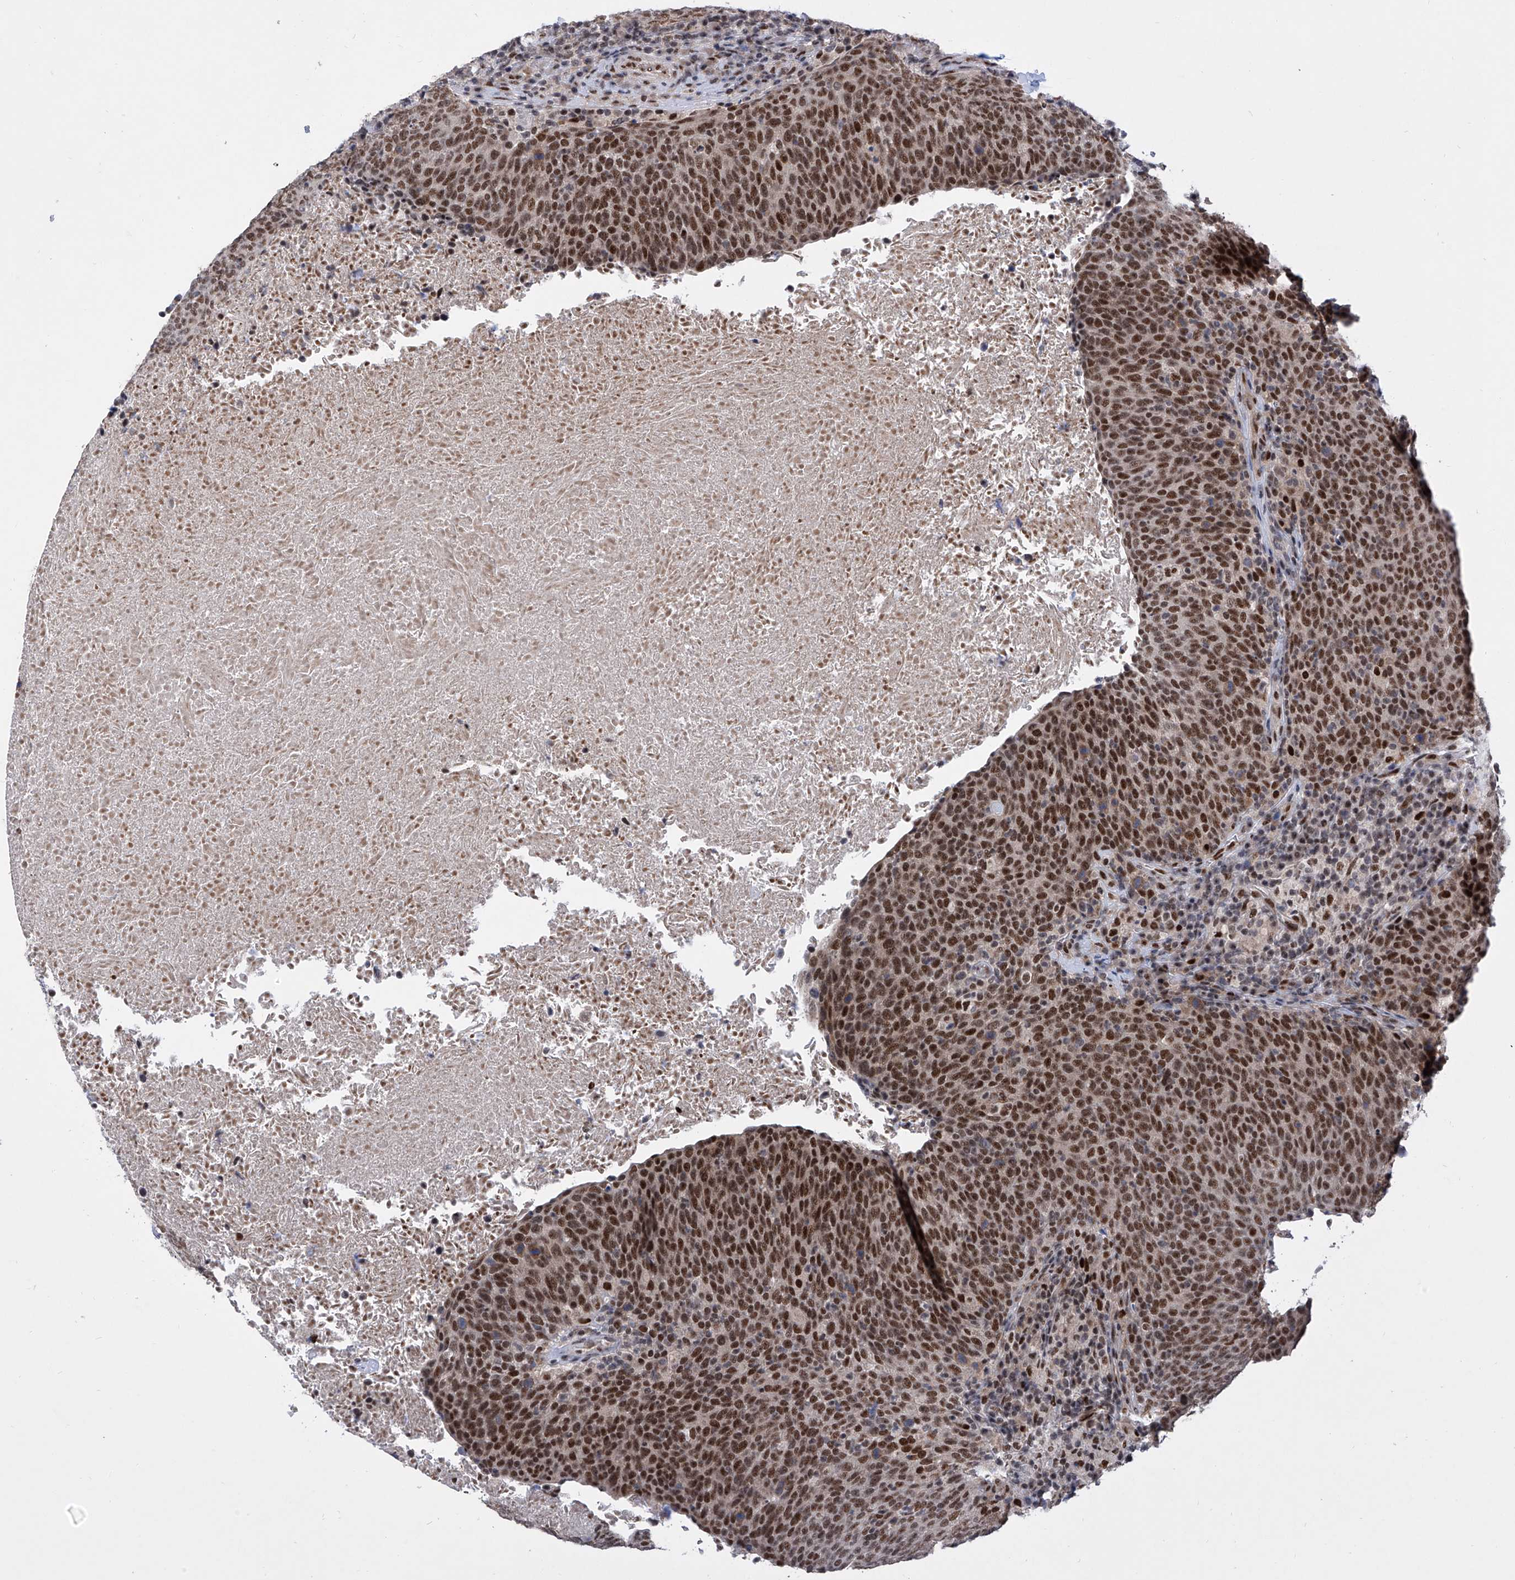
{"staining": {"intensity": "moderate", "quantity": ">75%", "location": "nuclear"}, "tissue": "head and neck cancer", "cell_type": "Tumor cells", "image_type": "cancer", "snomed": [{"axis": "morphology", "description": "Squamous cell carcinoma, NOS"}, {"axis": "morphology", "description": "Squamous cell carcinoma, metastatic, NOS"}, {"axis": "topography", "description": "Lymph node"}, {"axis": "topography", "description": "Head-Neck"}], "caption": "Tumor cells display medium levels of moderate nuclear expression in about >75% of cells in human head and neck cancer (squamous cell carcinoma).", "gene": "RAD54L", "patient": {"sex": "male", "age": 62}}